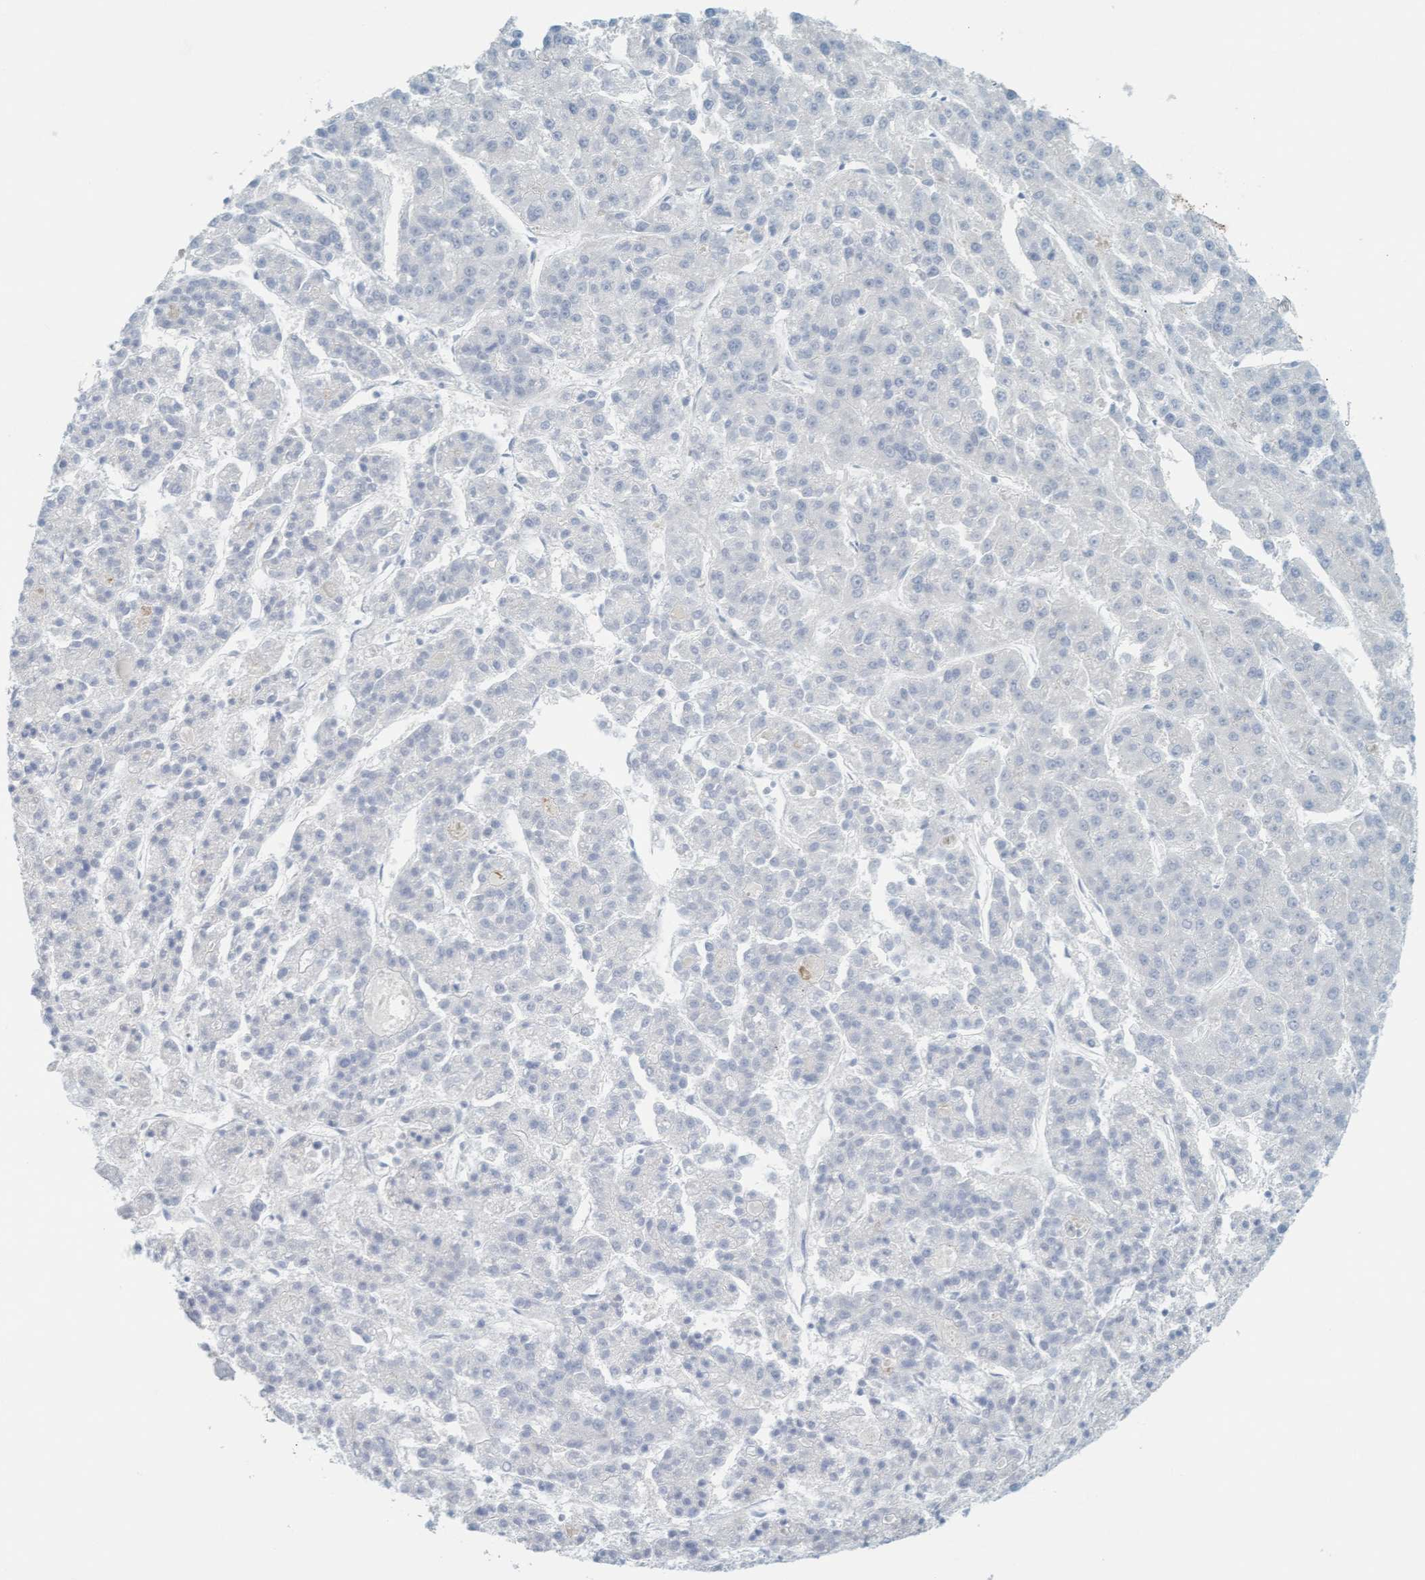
{"staining": {"intensity": "negative", "quantity": "none", "location": "none"}, "tissue": "liver cancer", "cell_type": "Tumor cells", "image_type": "cancer", "snomed": [{"axis": "morphology", "description": "Carcinoma, Hepatocellular, NOS"}, {"axis": "topography", "description": "Liver"}], "caption": "Histopathology image shows no protein staining in tumor cells of hepatocellular carcinoma (liver) tissue.", "gene": "CPA3", "patient": {"sex": "male", "age": 70}}